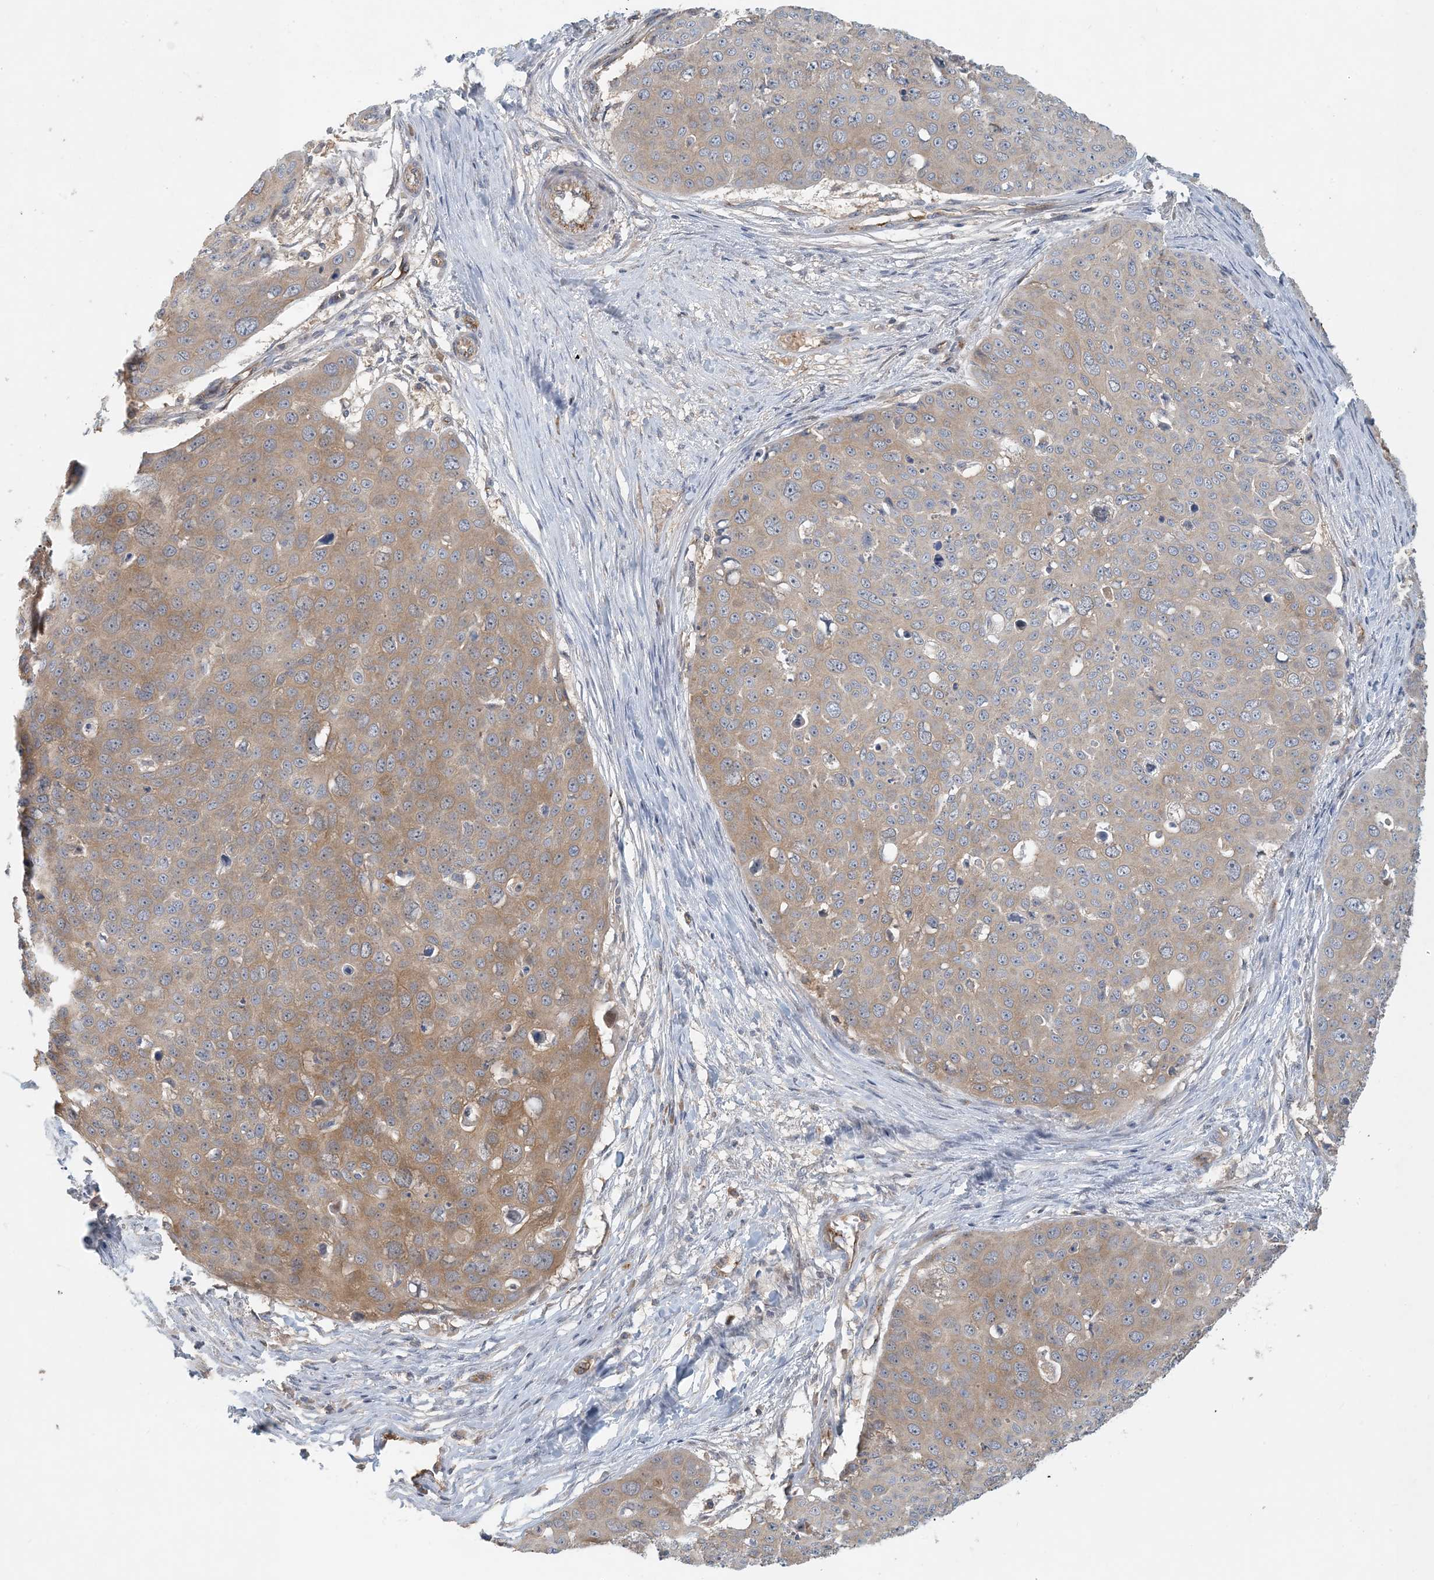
{"staining": {"intensity": "moderate", "quantity": "25%-75%", "location": "cytoplasmic/membranous"}, "tissue": "skin cancer", "cell_type": "Tumor cells", "image_type": "cancer", "snomed": [{"axis": "morphology", "description": "Squamous cell carcinoma, NOS"}, {"axis": "topography", "description": "Skin"}], "caption": "Protein expression by immunohistochemistry exhibits moderate cytoplasmic/membranous expression in approximately 25%-75% of tumor cells in skin squamous cell carcinoma.", "gene": "ZBTB3", "patient": {"sex": "male", "age": 71}}